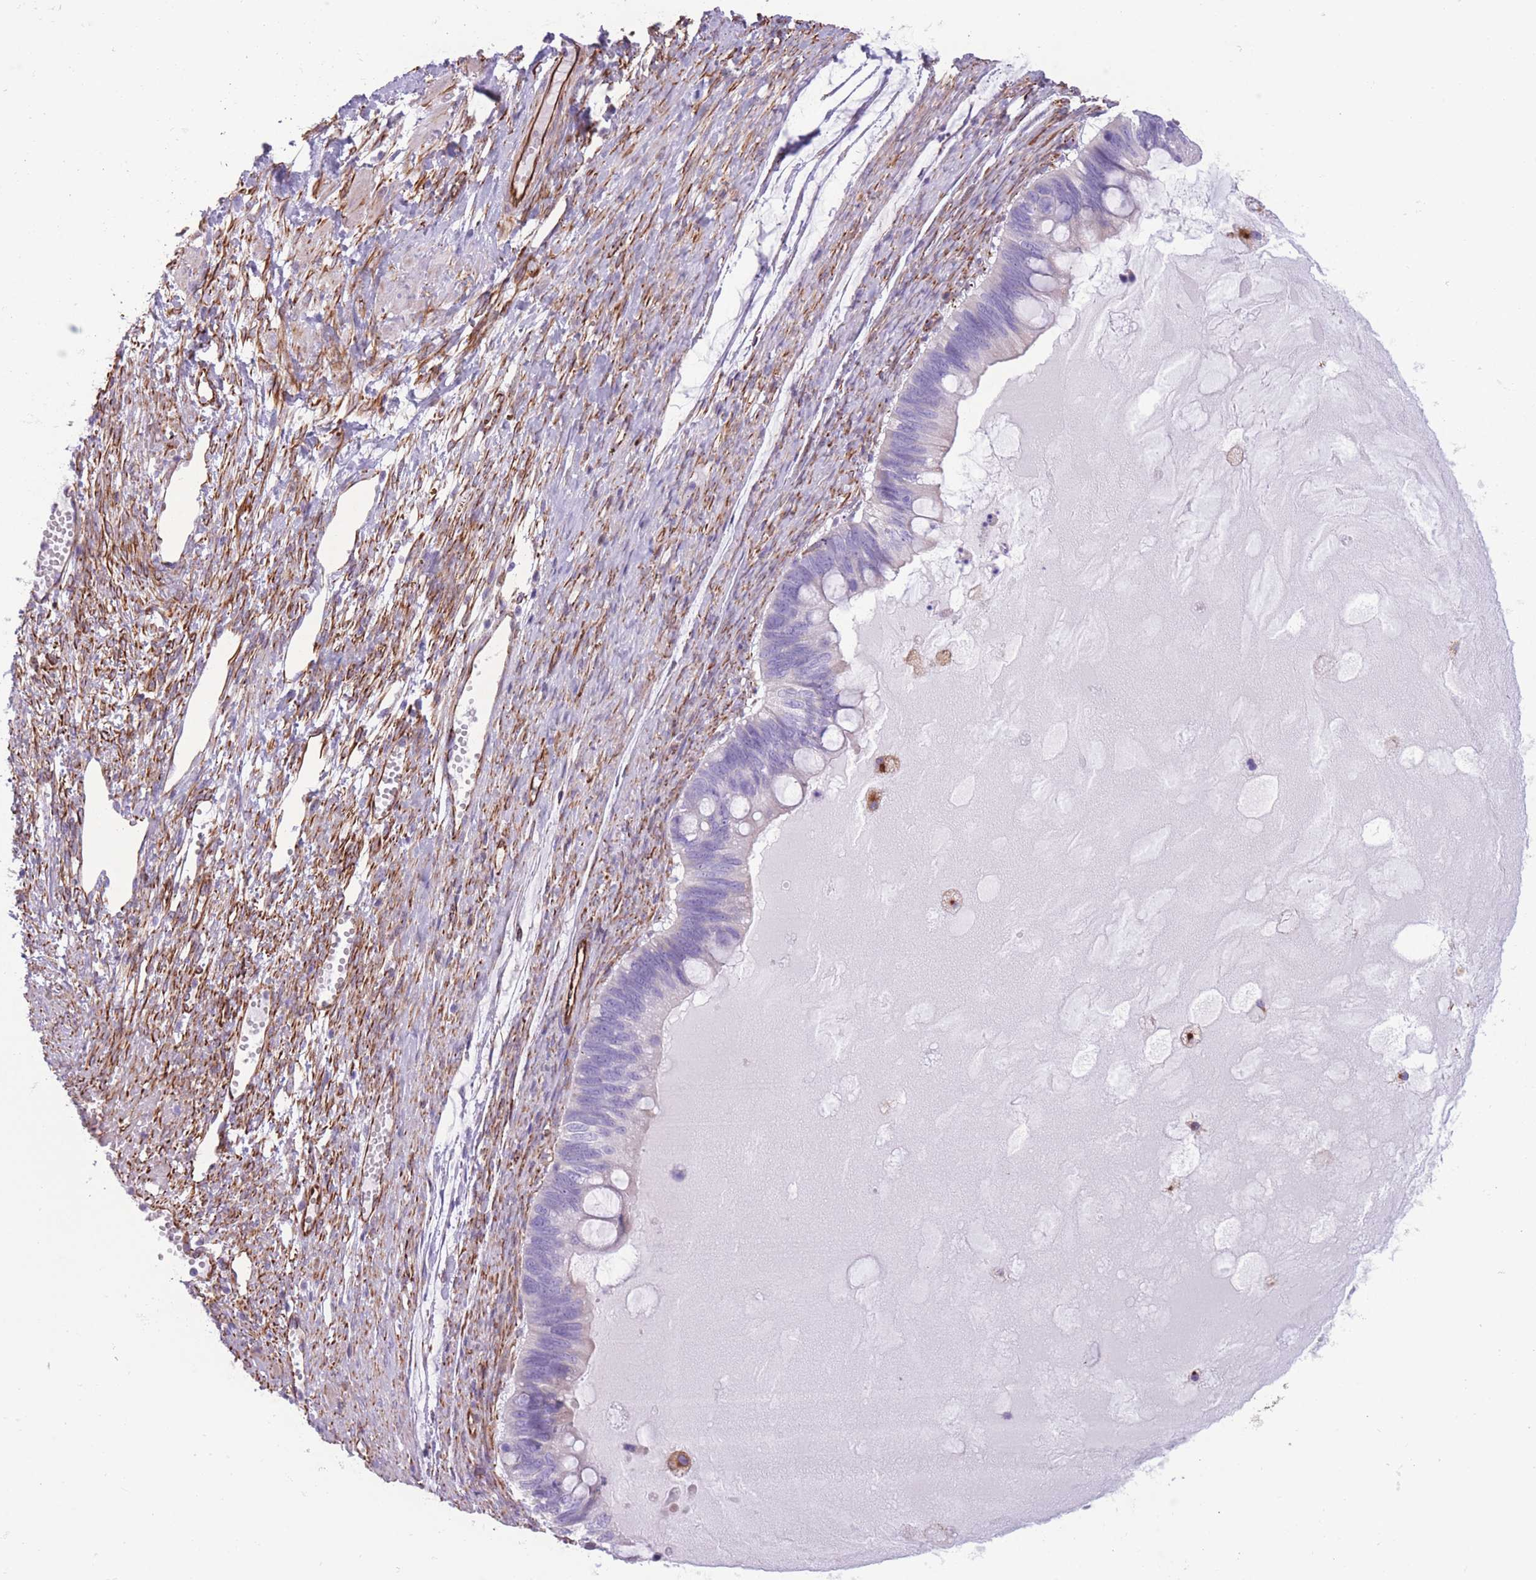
{"staining": {"intensity": "negative", "quantity": "none", "location": "none"}, "tissue": "ovarian cancer", "cell_type": "Tumor cells", "image_type": "cancer", "snomed": [{"axis": "morphology", "description": "Cystadenocarcinoma, mucinous, NOS"}, {"axis": "topography", "description": "Ovary"}], "caption": "Ovarian cancer (mucinous cystadenocarcinoma) was stained to show a protein in brown. There is no significant positivity in tumor cells.", "gene": "PTCD1", "patient": {"sex": "female", "age": 61}}